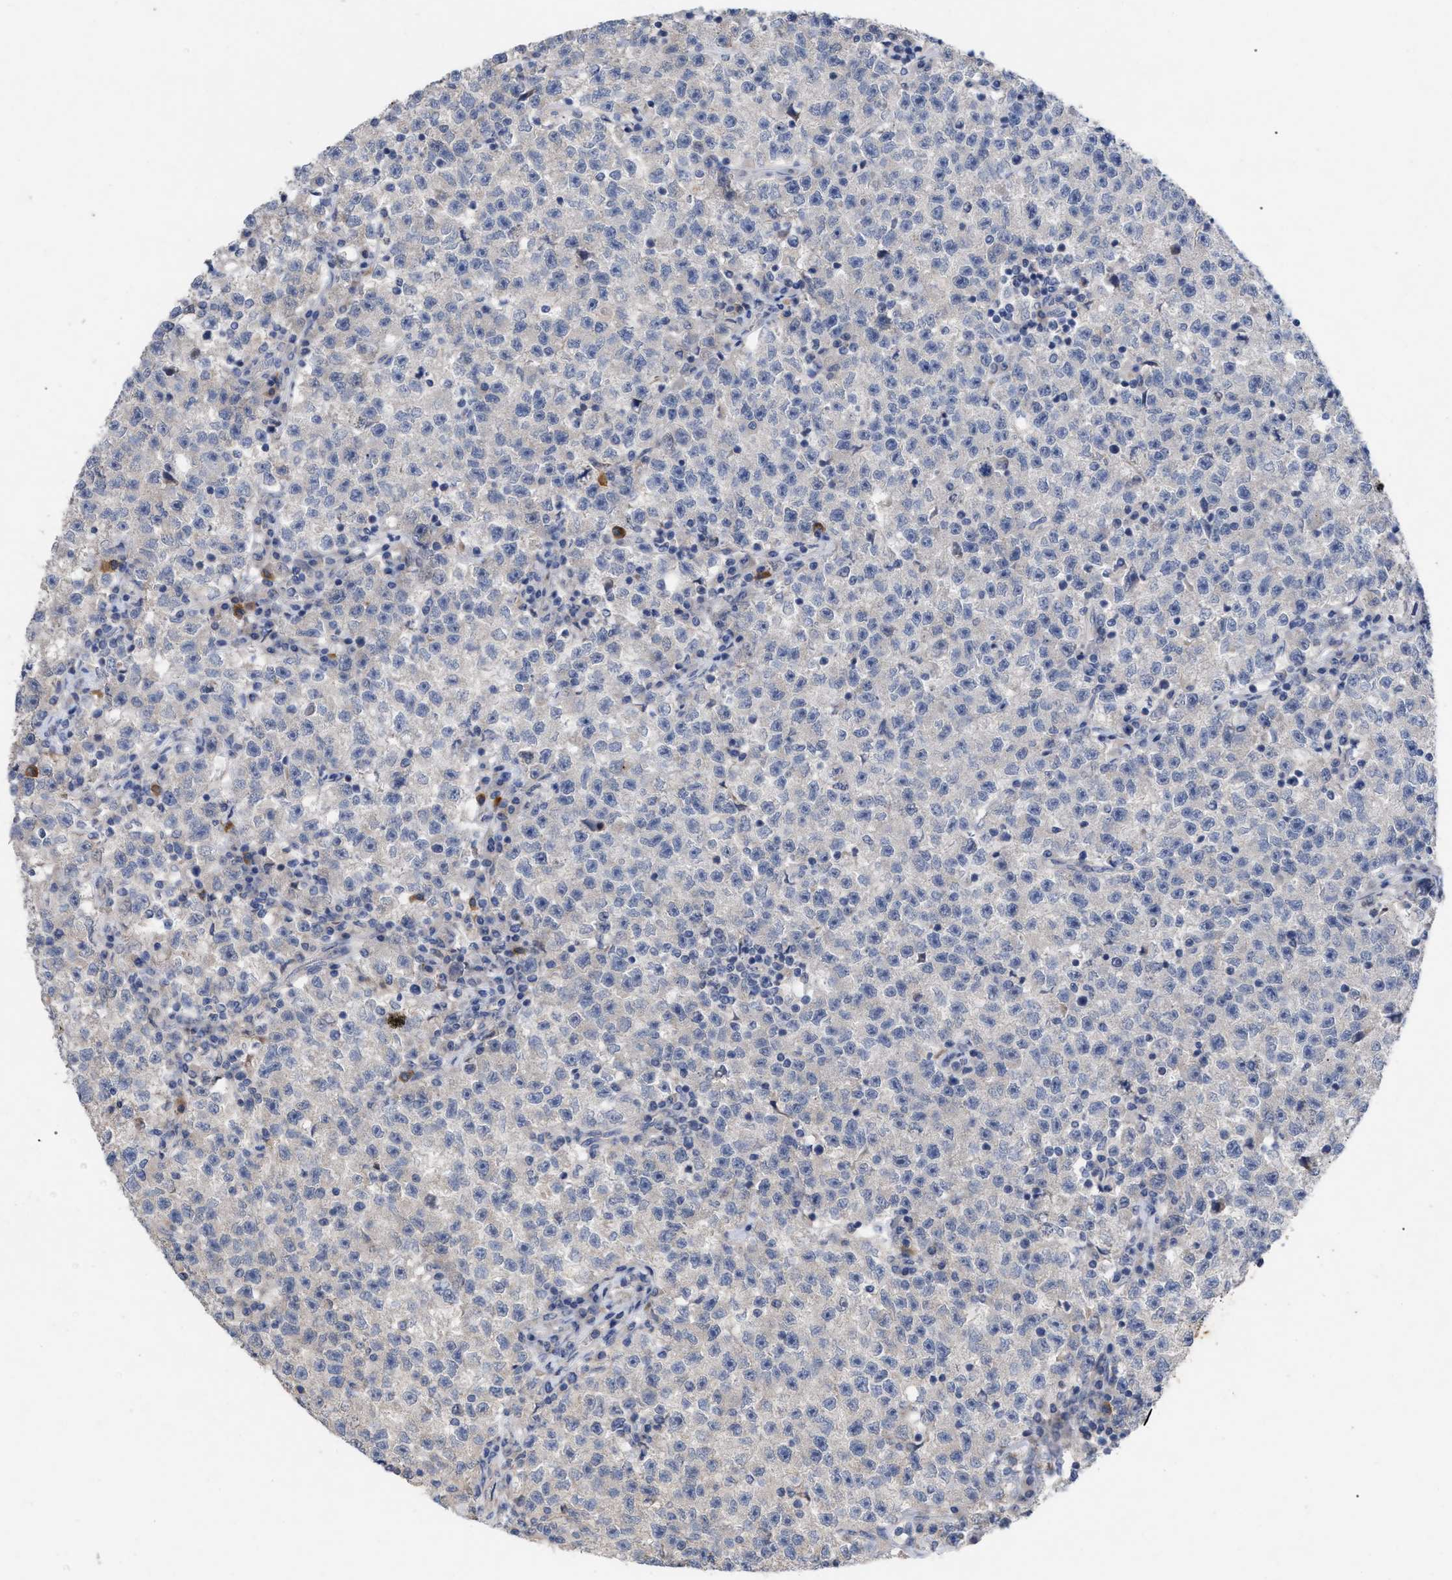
{"staining": {"intensity": "negative", "quantity": "none", "location": "none"}, "tissue": "testis cancer", "cell_type": "Tumor cells", "image_type": "cancer", "snomed": [{"axis": "morphology", "description": "Seminoma, NOS"}, {"axis": "topography", "description": "Testis"}], "caption": "DAB immunohistochemical staining of seminoma (testis) demonstrates no significant positivity in tumor cells.", "gene": "VIP", "patient": {"sex": "male", "age": 22}}